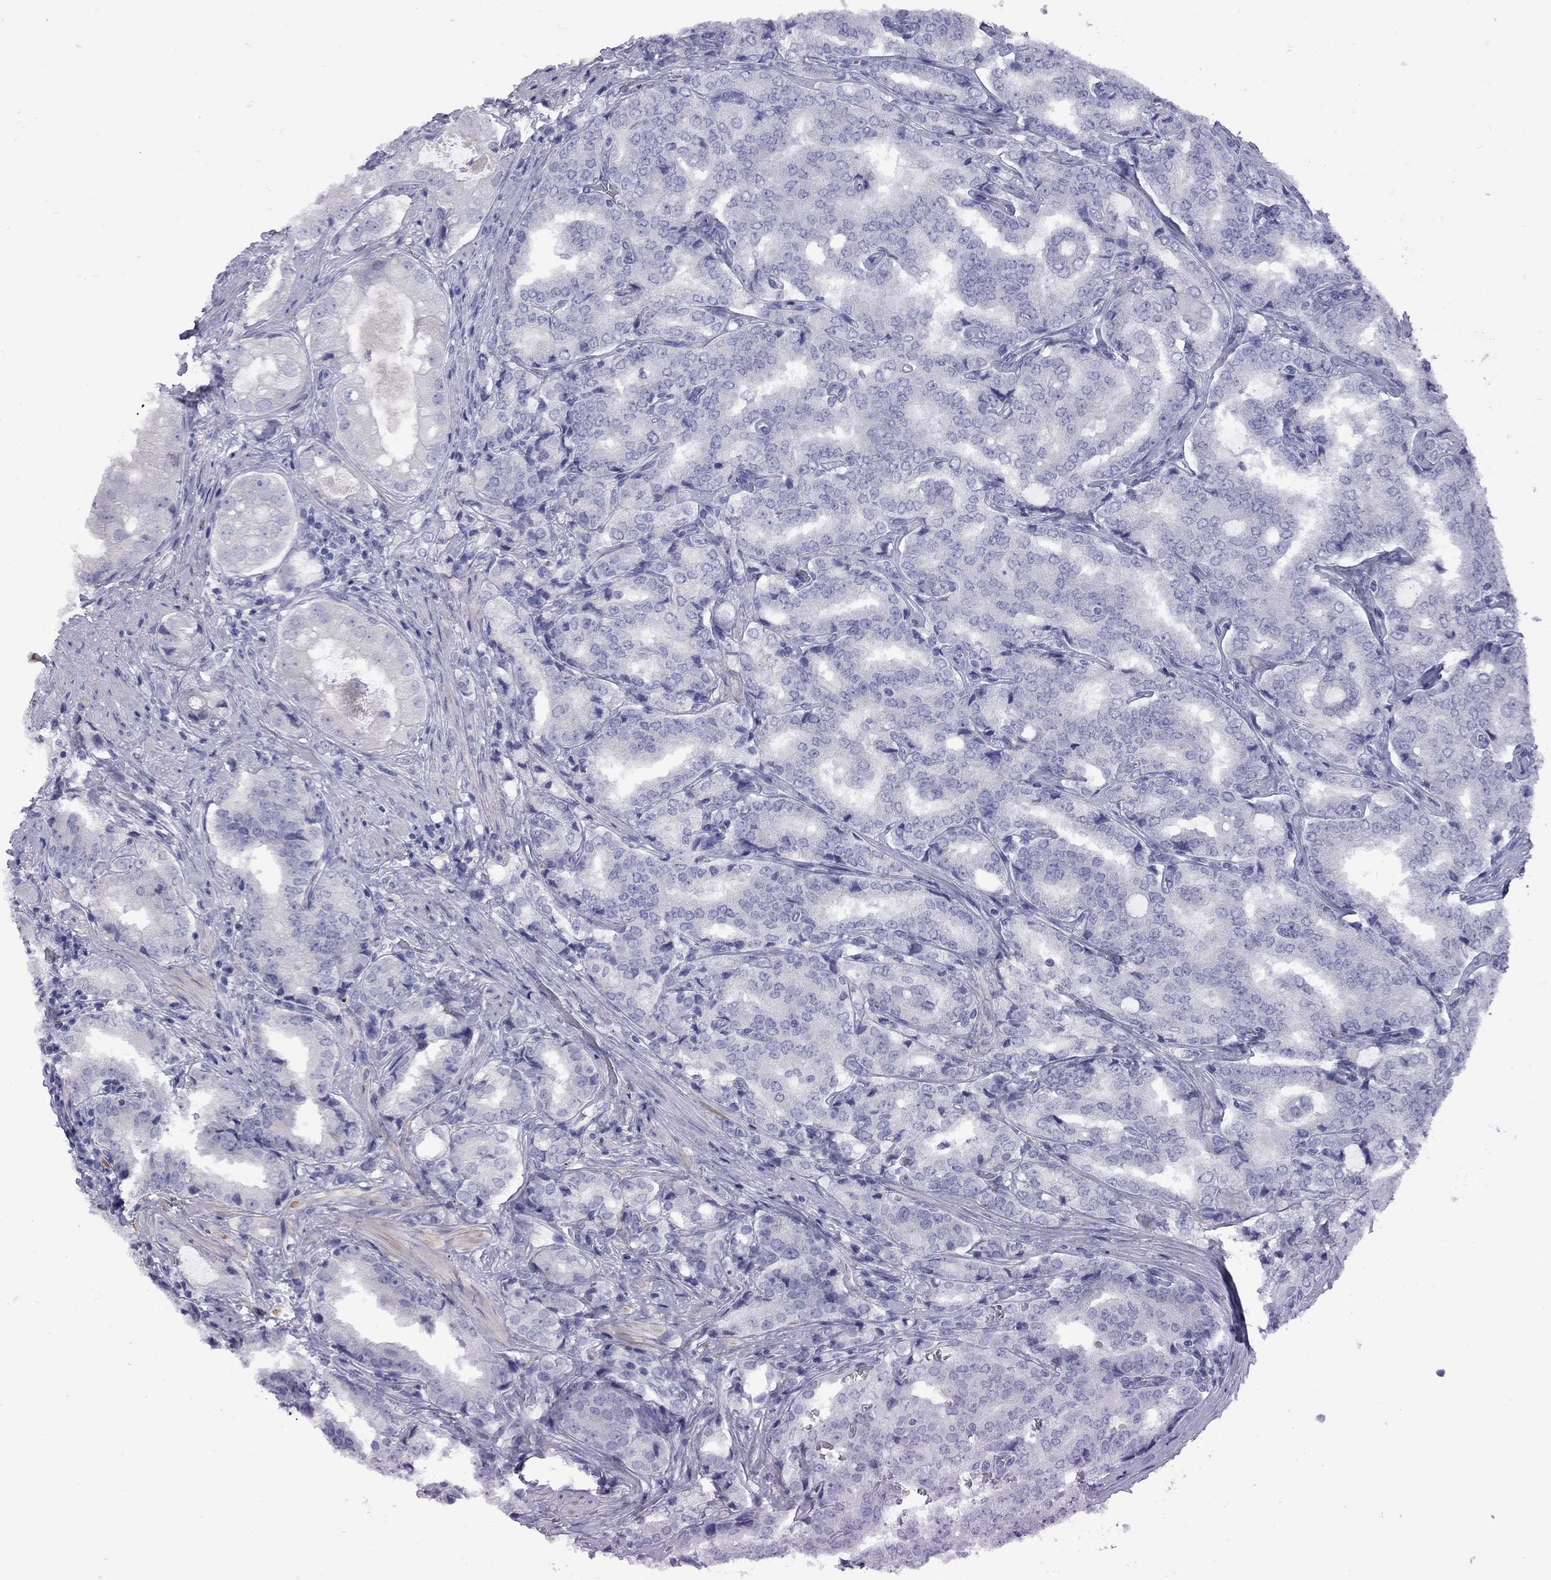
{"staining": {"intensity": "negative", "quantity": "none", "location": "none"}, "tissue": "prostate cancer", "cell_type": "Tumor cells", "image_type": "cancer", "snomed": [{"axis": "morphology", "description": "Adenocarcinoma, NOS"}, {"axis": "topography", "description": "Prostate"}], "caption": "High power microscopy image of an immunohistochemistry (IHC) image of prostate cancer (adenocarcinoma), revealing no significant staining in tumor cells.", "gene": "EPPIN", "patient": {"sex": "male", "age": 65}}